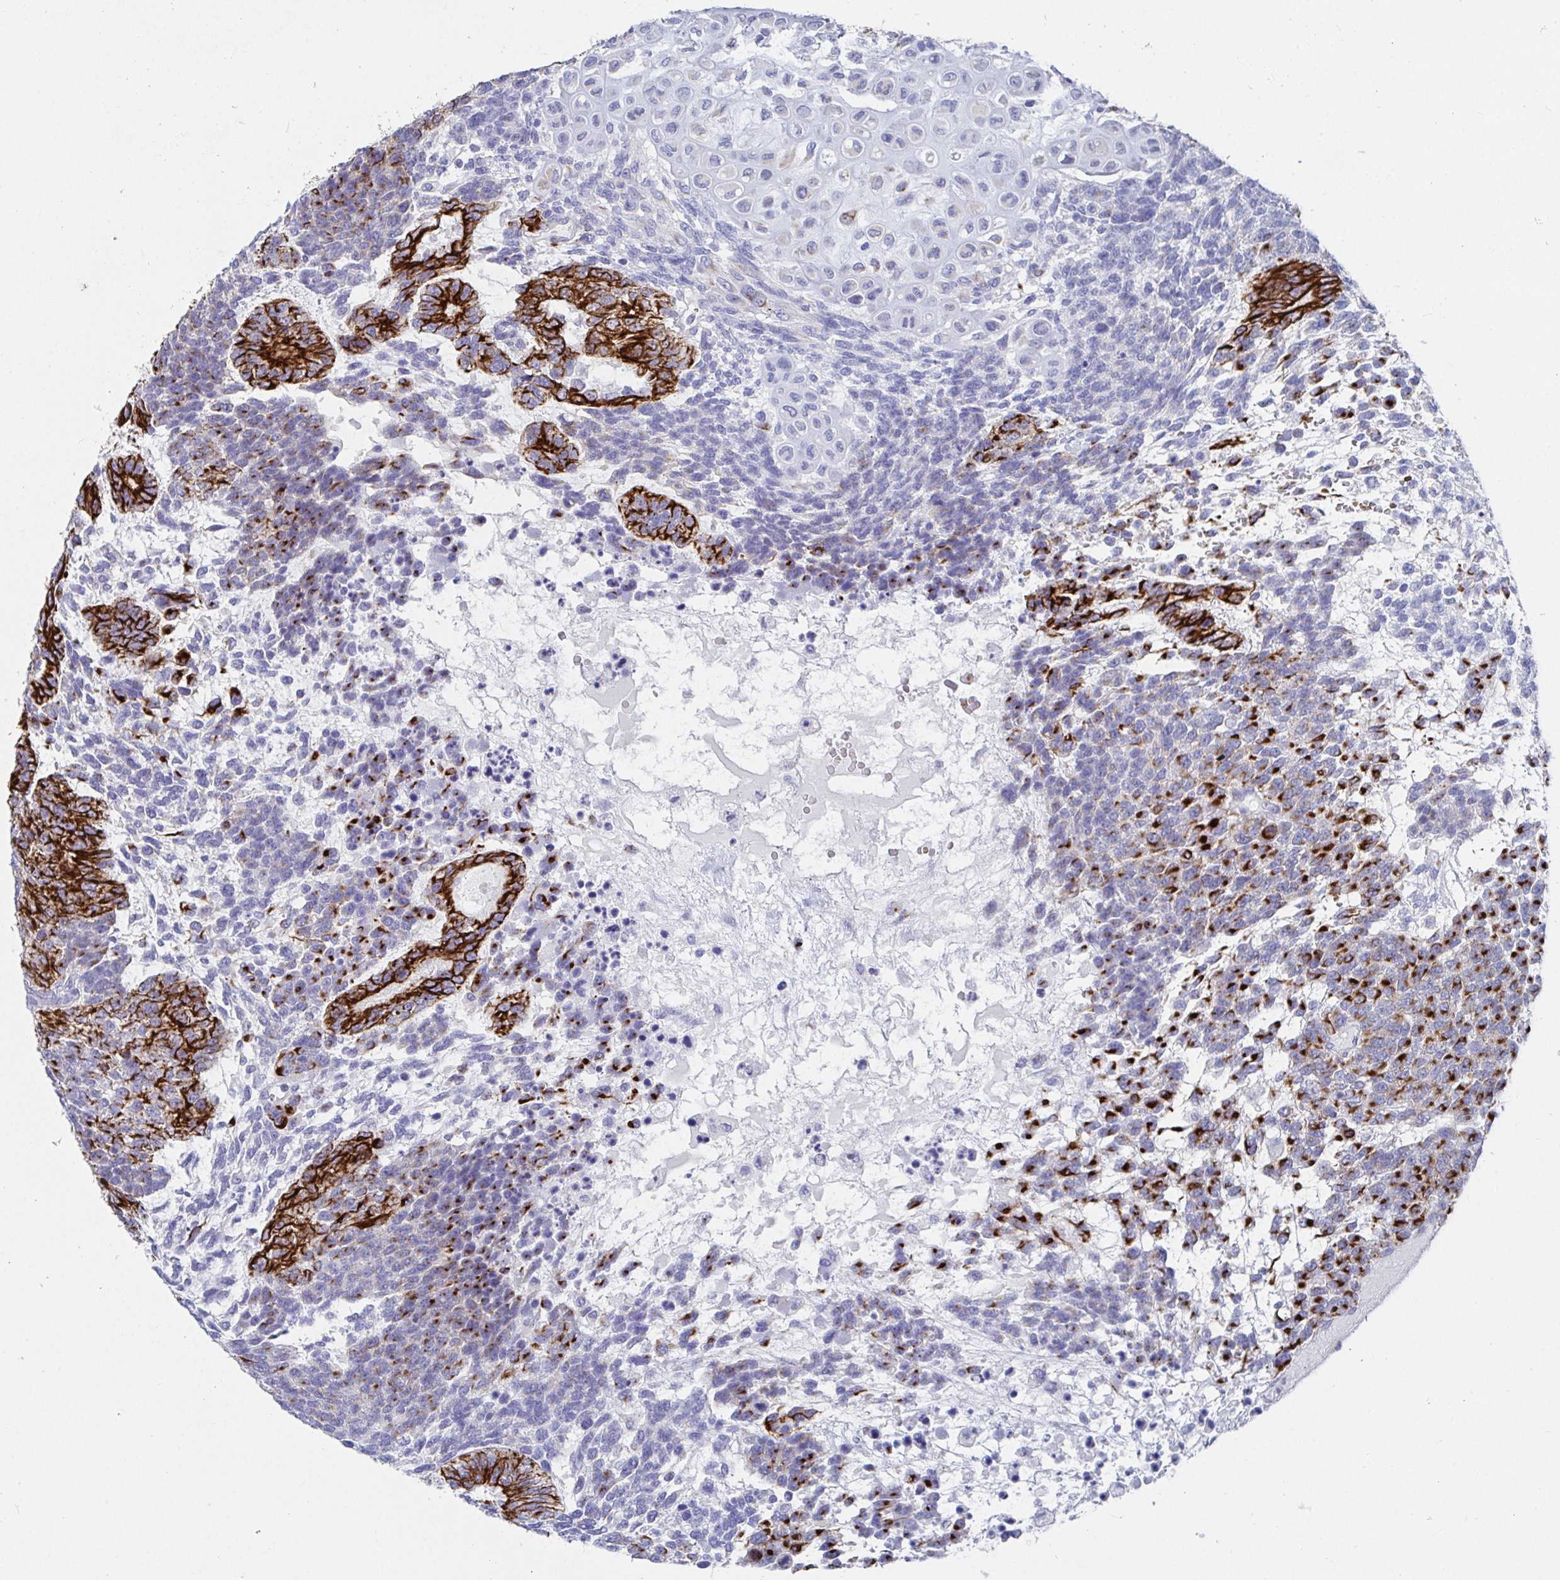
{"staining": {"intensity": "strong", "quantity": "25%-75%", "location": "cytoplasmic/membranous"}, "tissue": "testis cancer", "cell_type": "Tumor cells", "image_type": "cancer", "snomed": [{"axis": "morphology", "description": "Carcinoma, Embryonal, NOS"}, {"axis": "topography", "description": "Testis"}], "caption": "Testis embryonal carcinoma stained with a brown dye exhibits strong cytoplasmic/membranous positive positivity in approximately 25%-75% of tumor cells.", "gene": "CLDN8", "patient": {"sex": "male", "age": 23}}